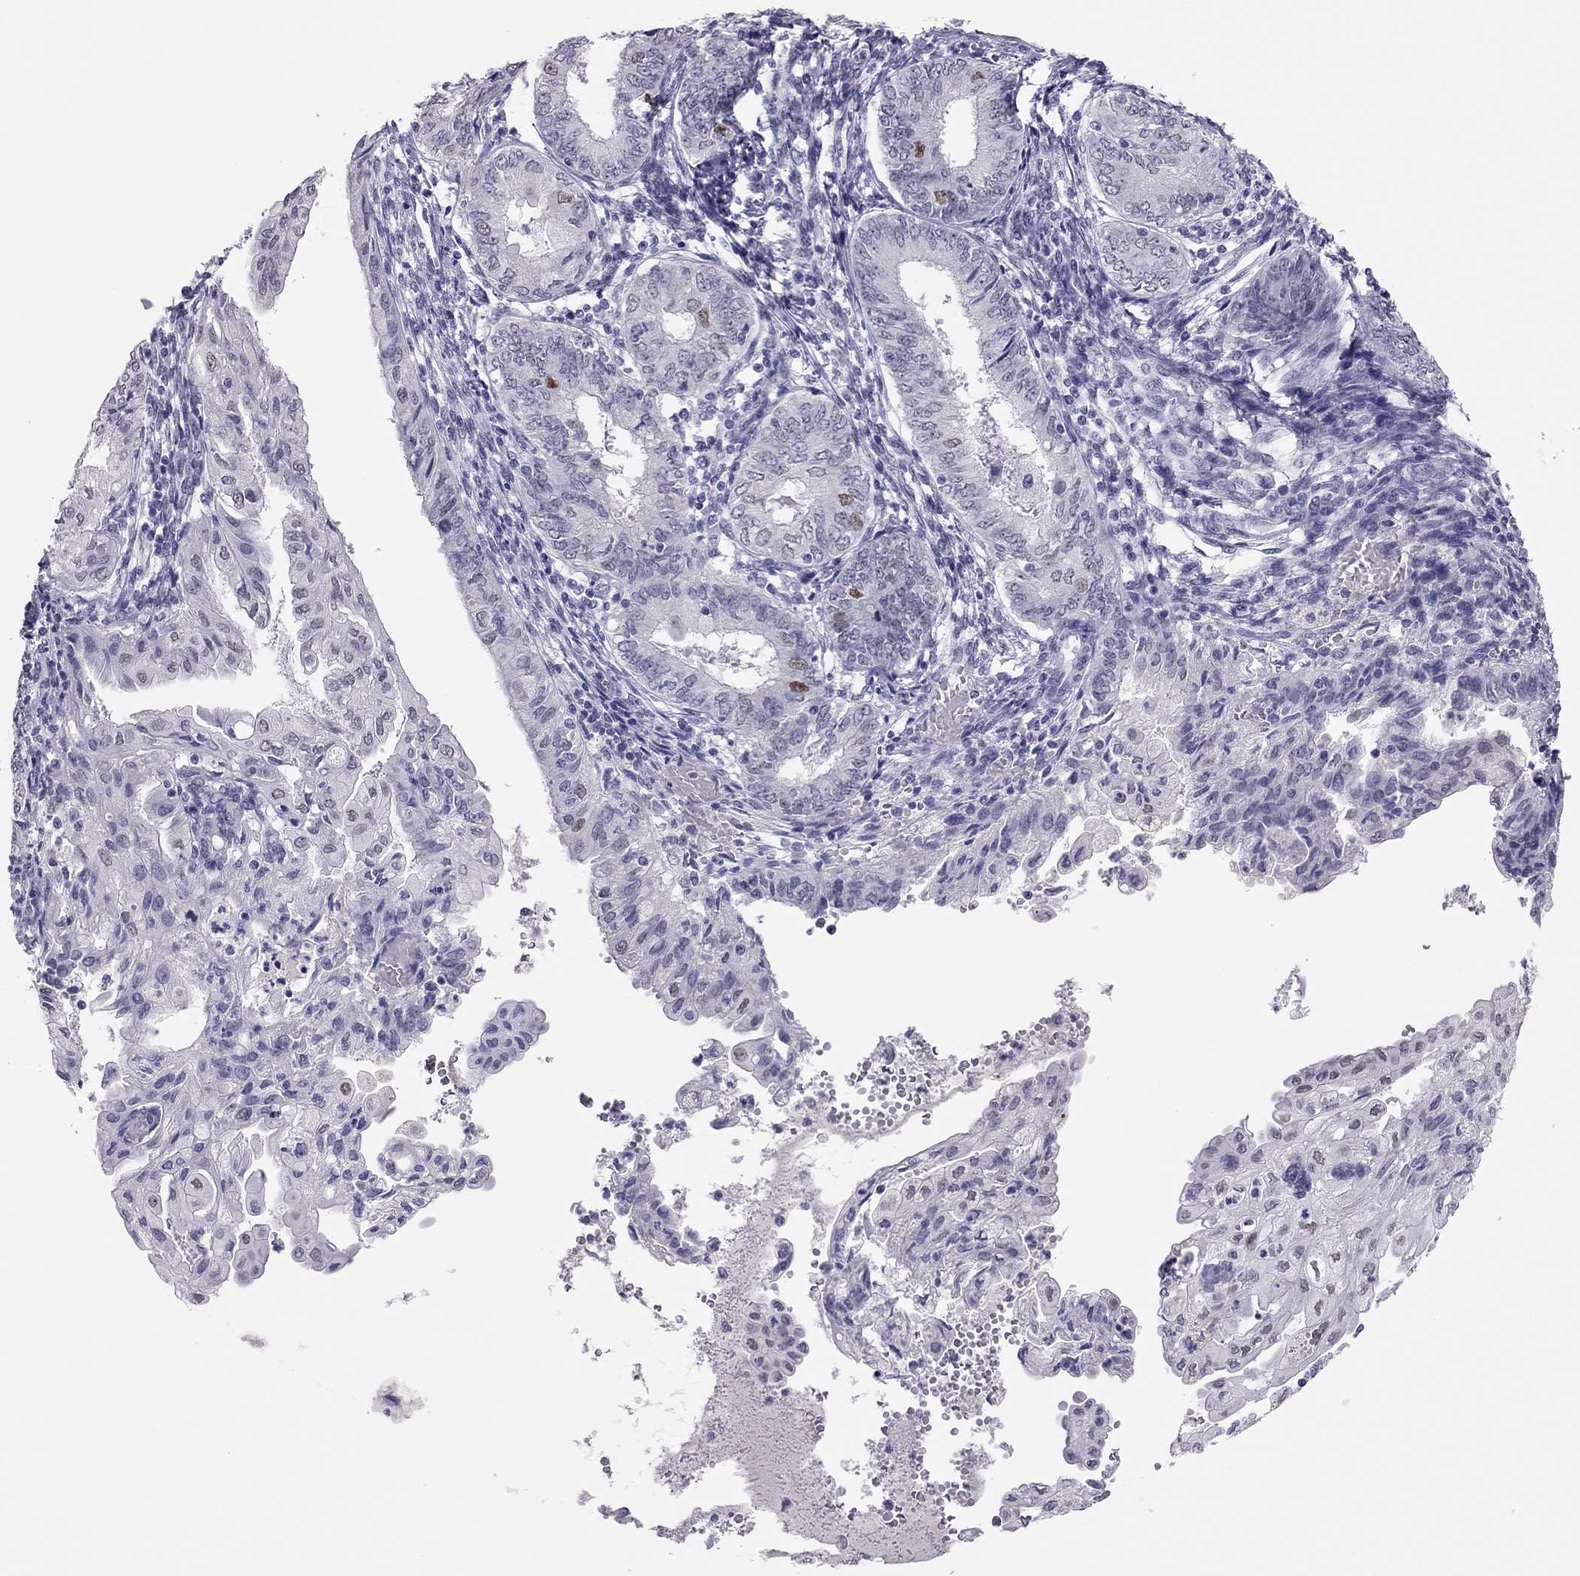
{"staining": {"intensity": "moderate", "quantity": "<25%", "location": "nuclear"}, "tissue": "endometrial cancer", "cell_type": "Tumor cells", "image_type": "cancer", "snomed": [{"axis": "morphology", "description": "Adenocarcinoma, NOS"}, {"axis": "topography", "description": "Endometrium"}], "caption": "Immunohistochemistry (IHC) (DAB) staining of endometrial adenocarcinoma shows moderate nuclear protein staining in approximately <25% of tumor cells. (DAB = brown stain, brightfield microscopy at high magnification).", "gene": "PHOX2A", "patient": {"sex": "female", "age": 68}}